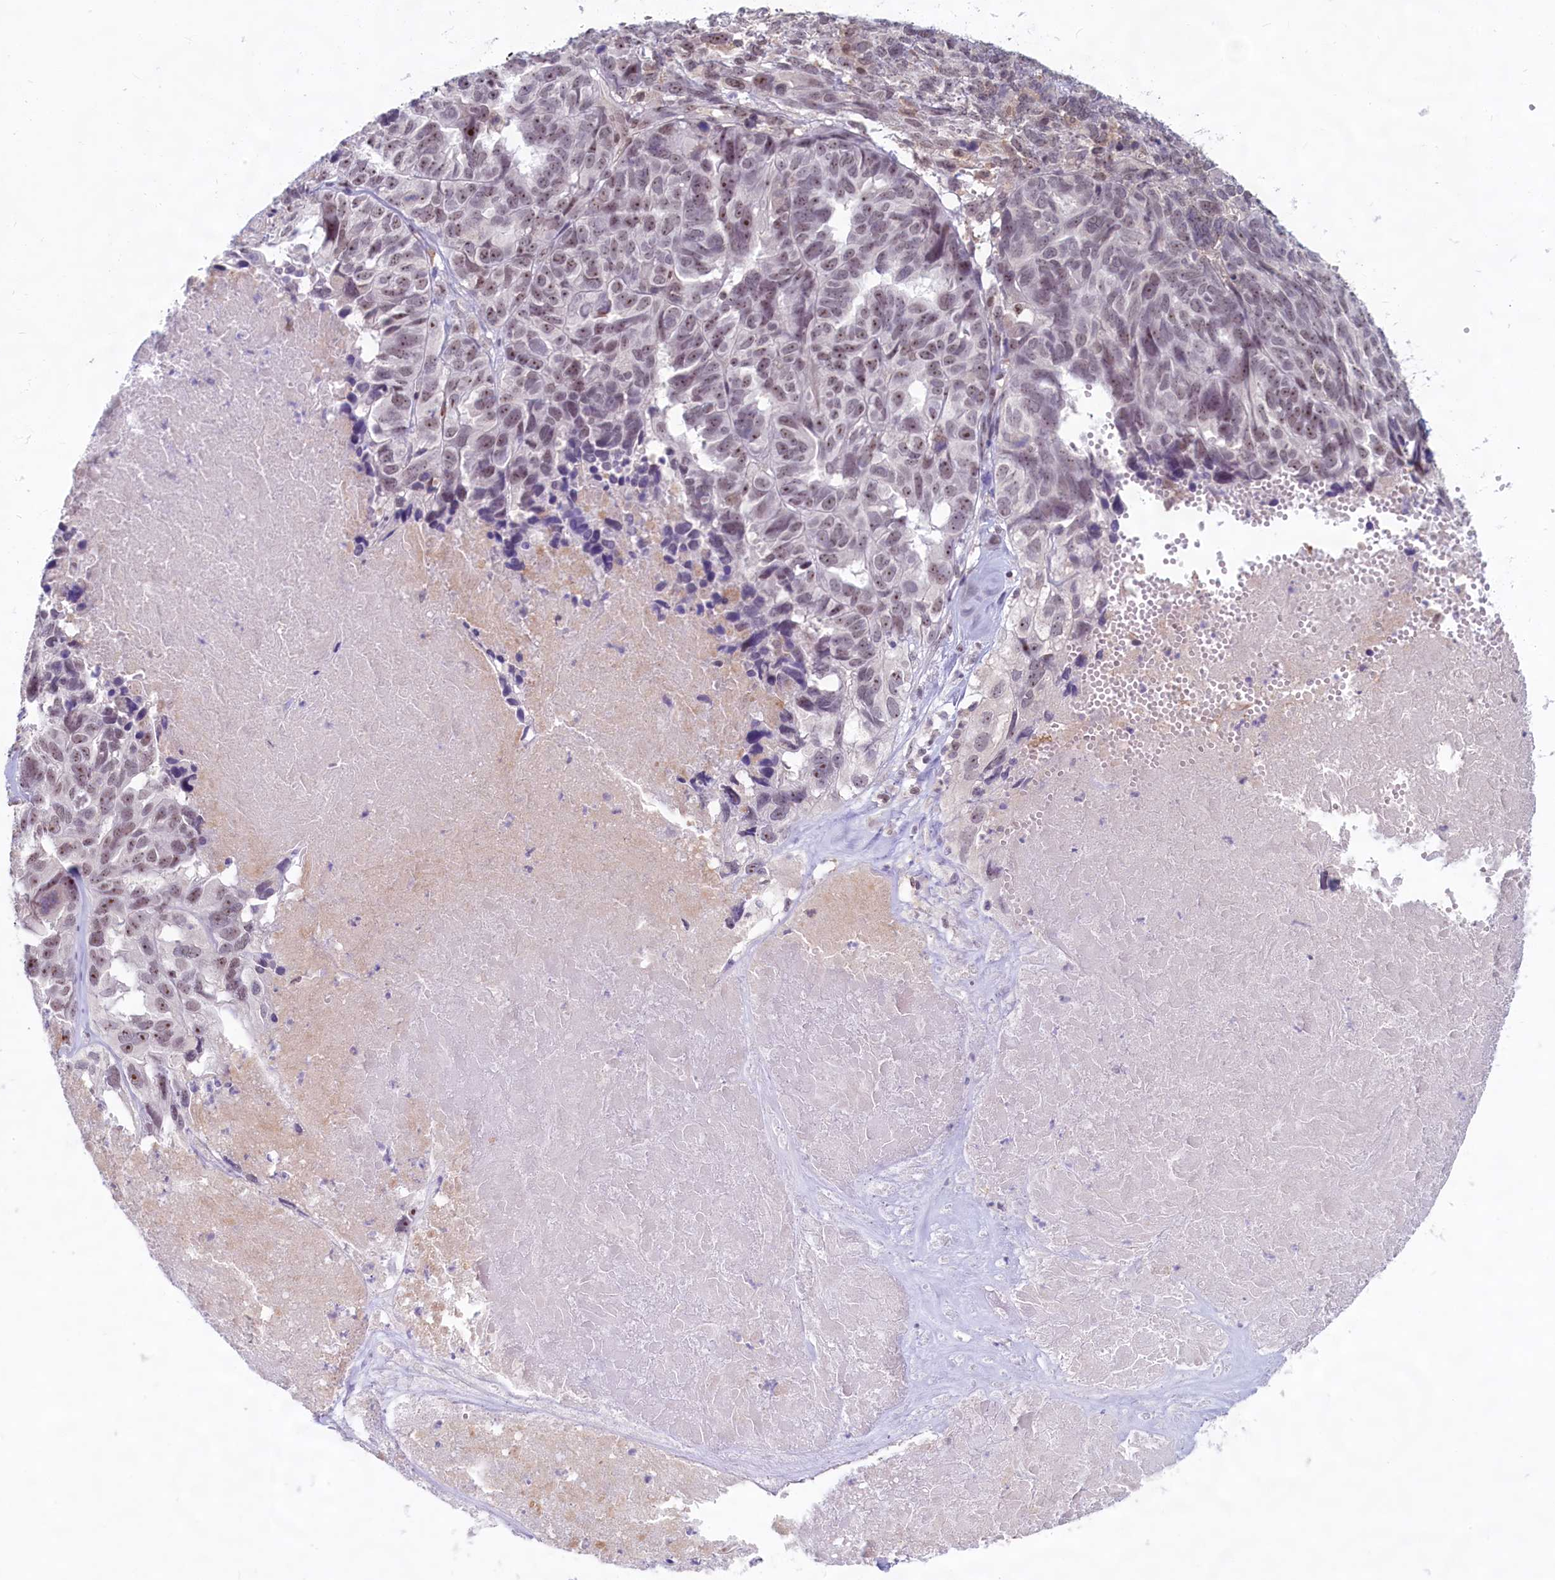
{"staining": {"intensity": "moderate", "quantity": "25%-75%", "location": "nuclear"}, "tissue": "ovarian cancer", "cell_type": "Tumor cells", "image_type": "cancer", "snomed": [{"axis": "morphology", "description": "Cystadenocarcinoma, serous, NOS"}, {"axis": "topography", "description": "Ovary"}], "caption": "Moderate nuclear staining is present in about 25%-75% of tumor cells in ovarian cancer (serous cystadenocarcinoma).", "gene": "C1D", "patient": {"sex": "female", "age": 79}}